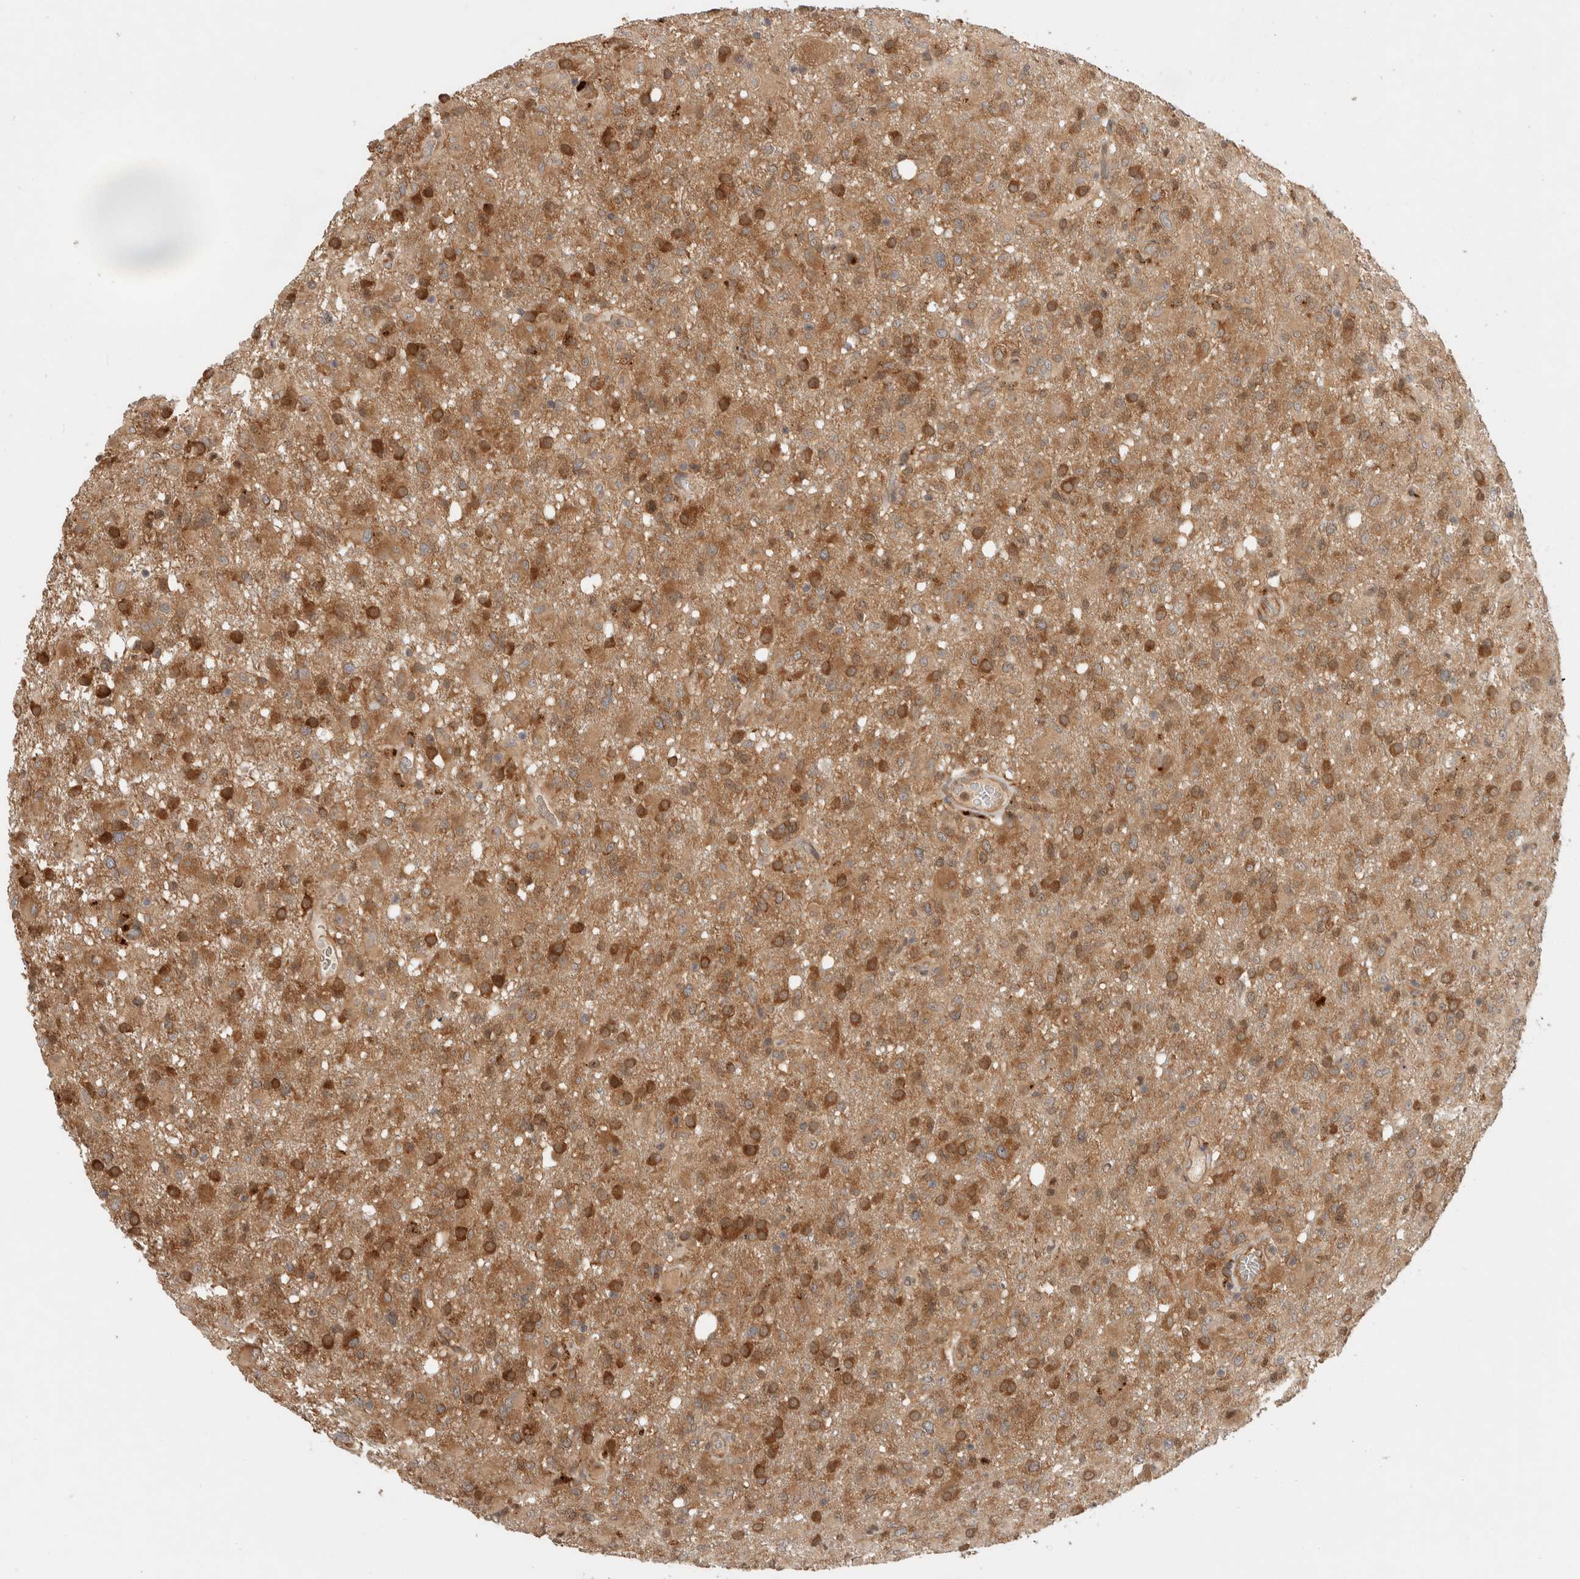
{"staining": {"intensity": "moderate", "quantity": ">75%", "location": "cytoplasmic/membranous"}, "tissue": "glioma", "cell_type": "Tumor cells", "image_type": "cancer", "snomed": [{"axis": "morphology", "description": "Glioma, malignant, High grade"}, {"axis": "topography", "description": "Brain"}], "caption": "High-grade glioma (malignant) was stained to show a protein in brown. There is medium levels of moderate cytoplasmic/membranous positivity in approximately >75% of tumor cells.", "gene": "OTUD6B", "patient": {"sex": "female", "age": 57}}